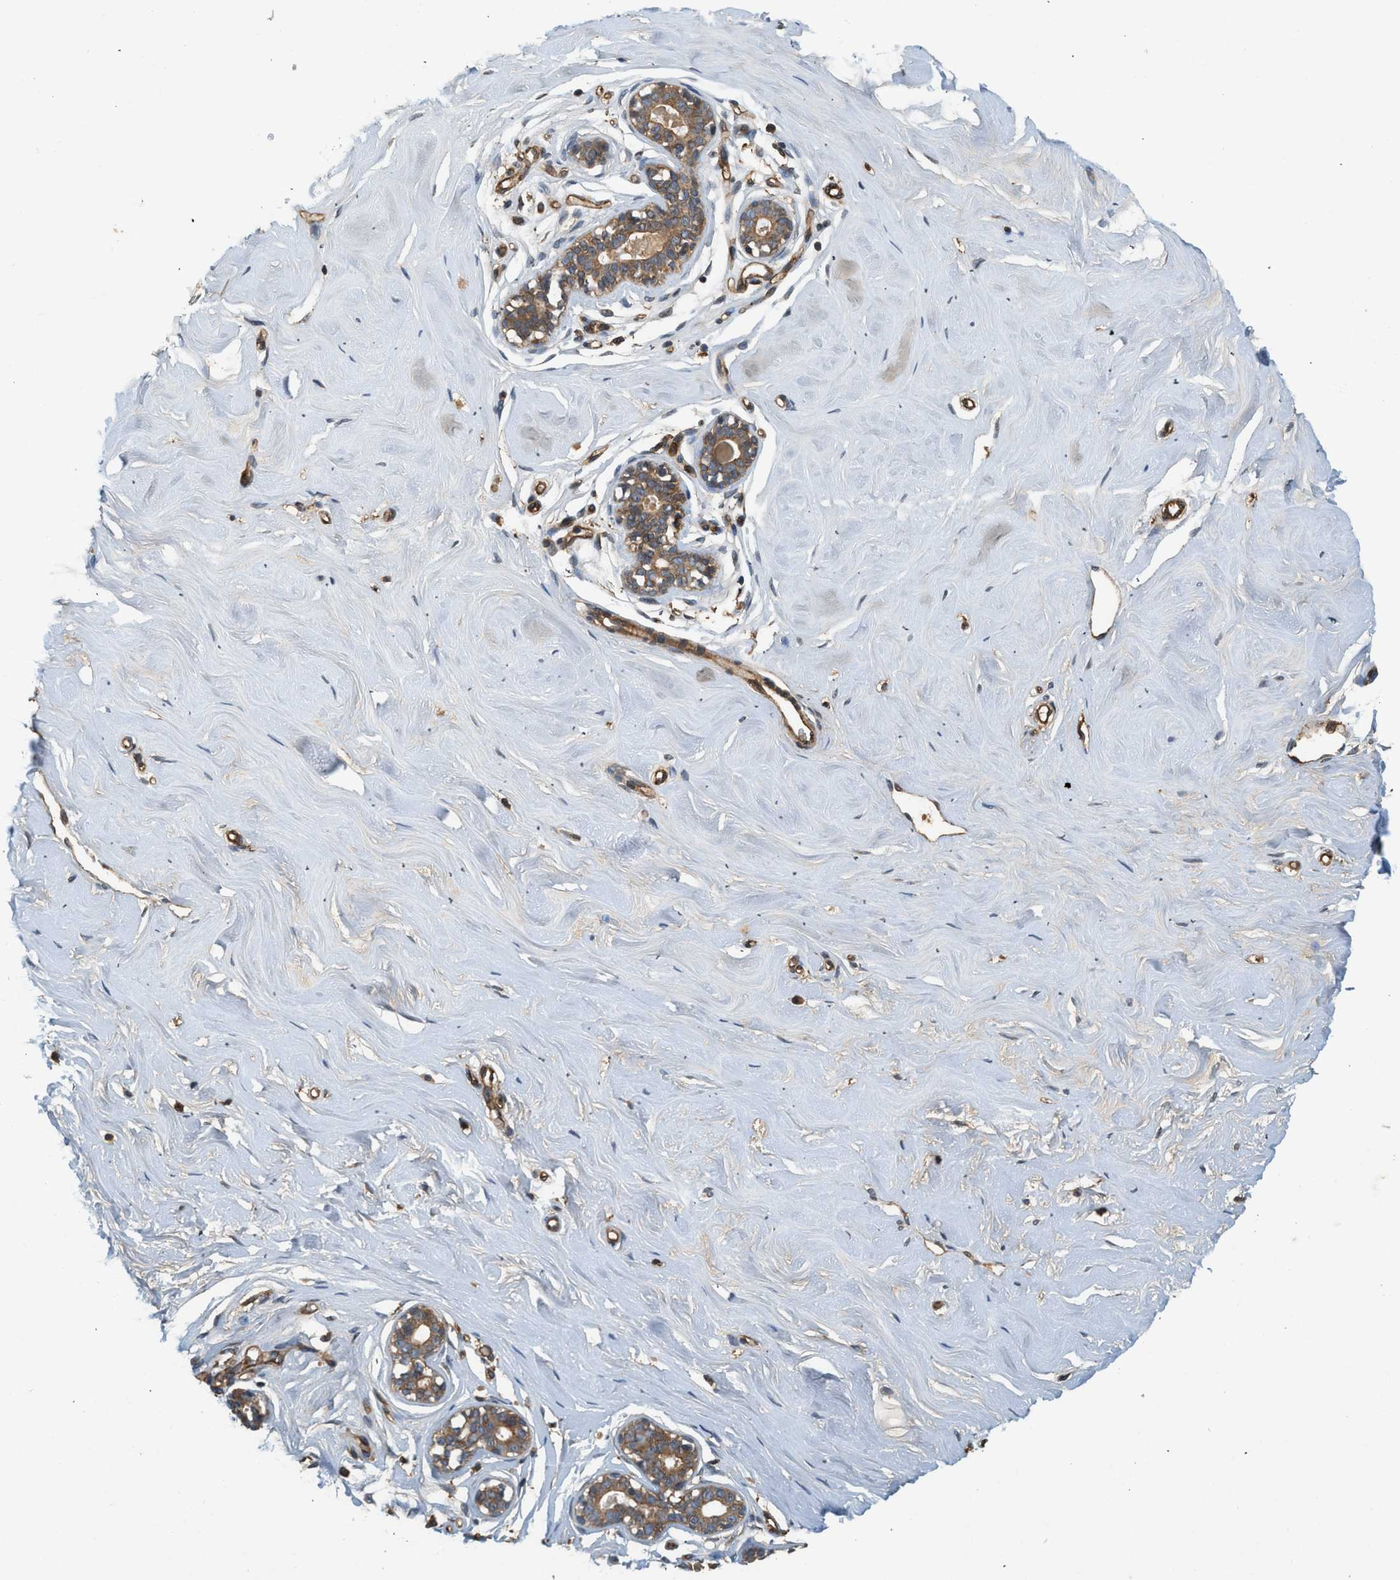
{"staining": {"intensity": "moderate", "quantity": ">75%", "location": "cytoplasmic/membranous"}, "tissue": "breast", "cell_type": "Adipocytes", "image_type": "normal", "snomed": [{"axis": "morphology", "description": "Normal tissue, NOS"}, {"axis": "topography", "description": "Breast"}], "caption": "Protein analysis of unremarkable breast exhibits moderate cytoplasmic/membranous staining in approximately >75% of adipocytes. (Stains: DAB (3,3'-diaminobenzidine) in brown, nuclei in blue, Microscopy: brightfield microscopy at high magnification).", "gene": "HIP1", "patient": {"sex": "female", "age": 23}}